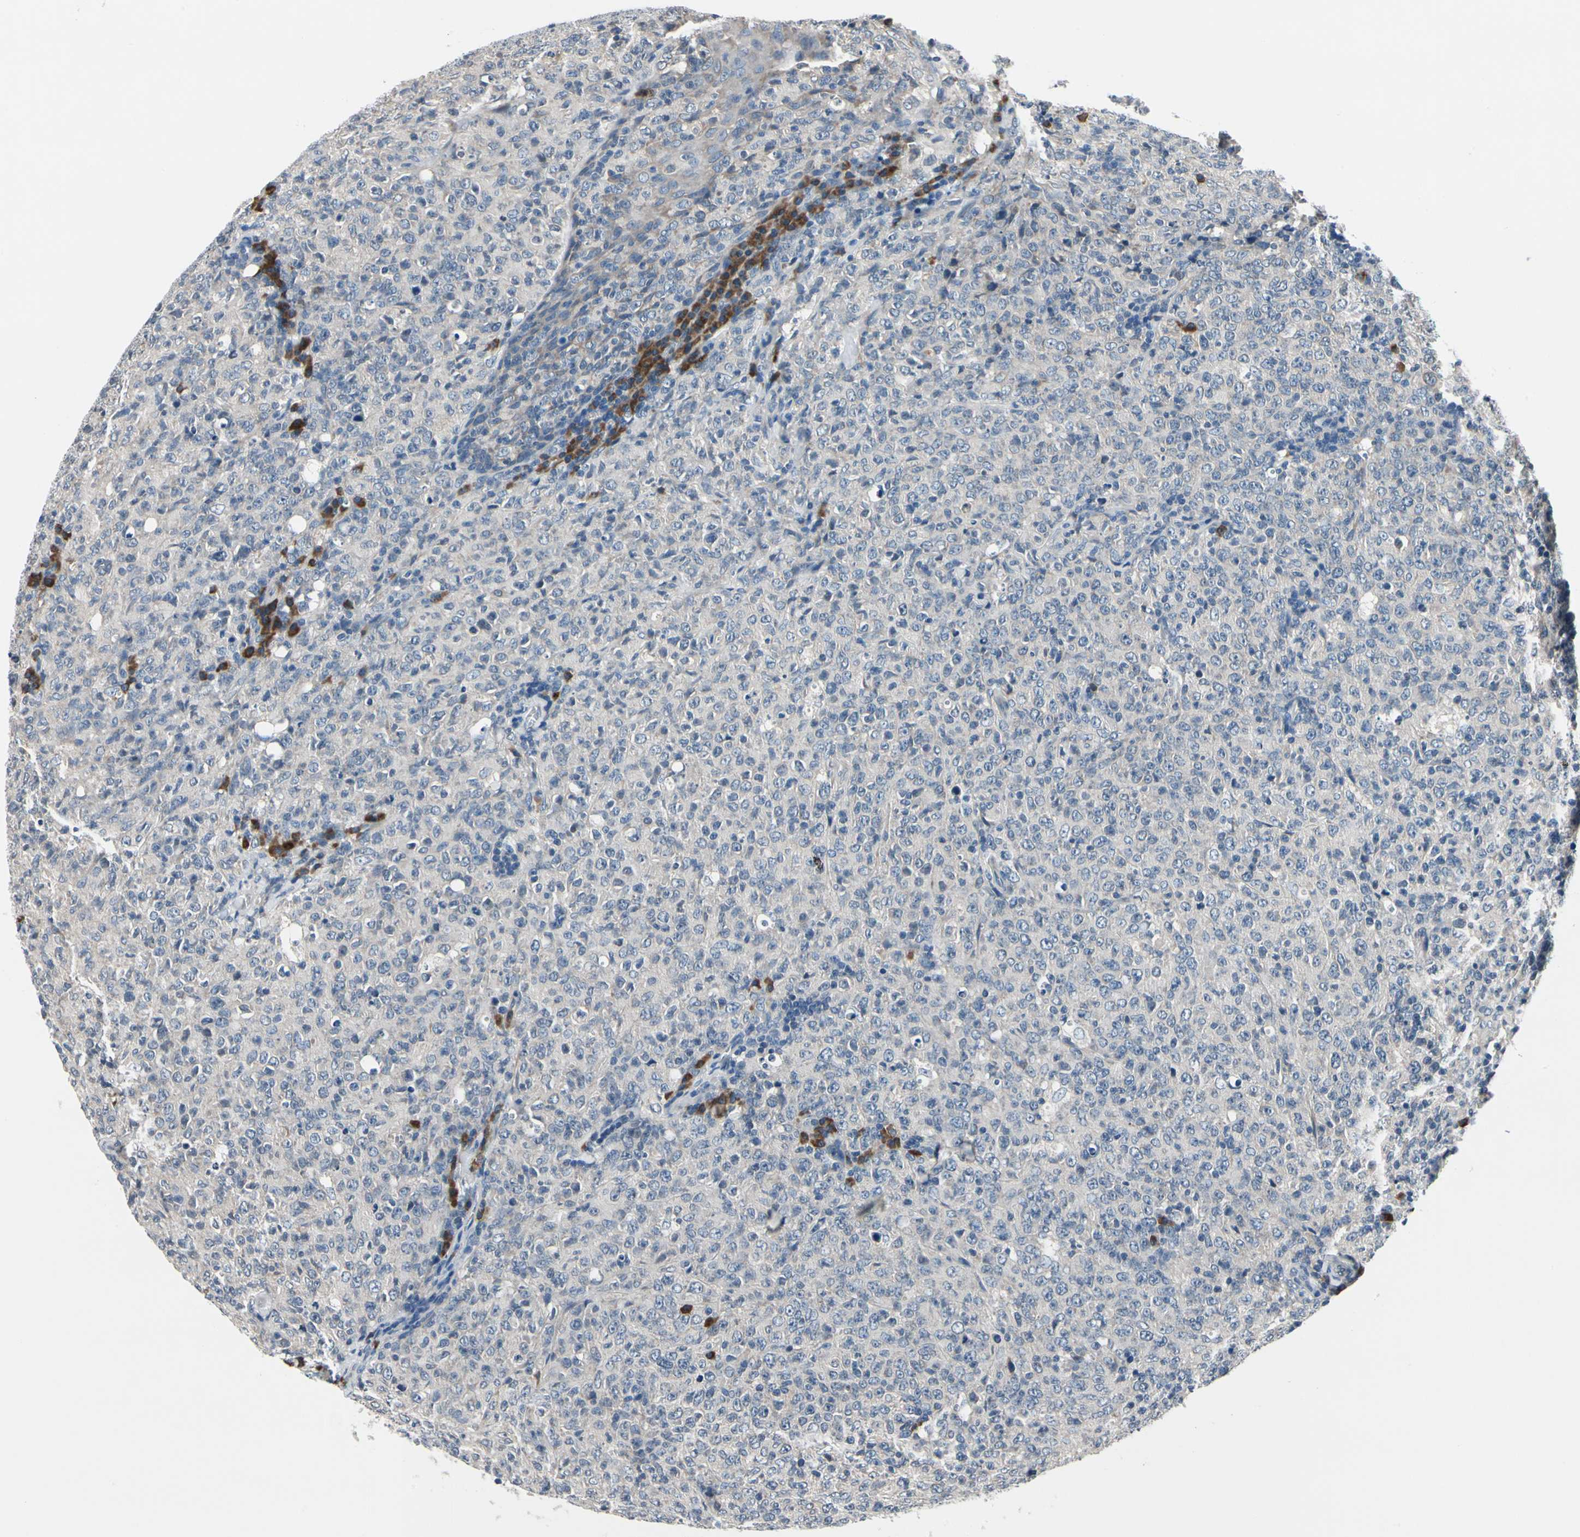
{"staining": {"intensity": "negative", "quantity": "none", "location": "none"}, "tissue": "lymphoma", "cell_type": "Tumor cells", "image_type": "cancer", "snomed": [{"axis": "morphology", "description": "Malignant lymphoma, non-Hodgkin's type, High grade"}, {"axis": "topography", "description": "Tonsil"}], "caption": "A micrograph of high-grade malignant lymphoma, non-Hodgkin's type stained for a protein reveals no brown staining in tumor cells. Nuclei are stained in blue.", "gene": "SELENOK", "patient": {"sex": "female", "age": 36}}